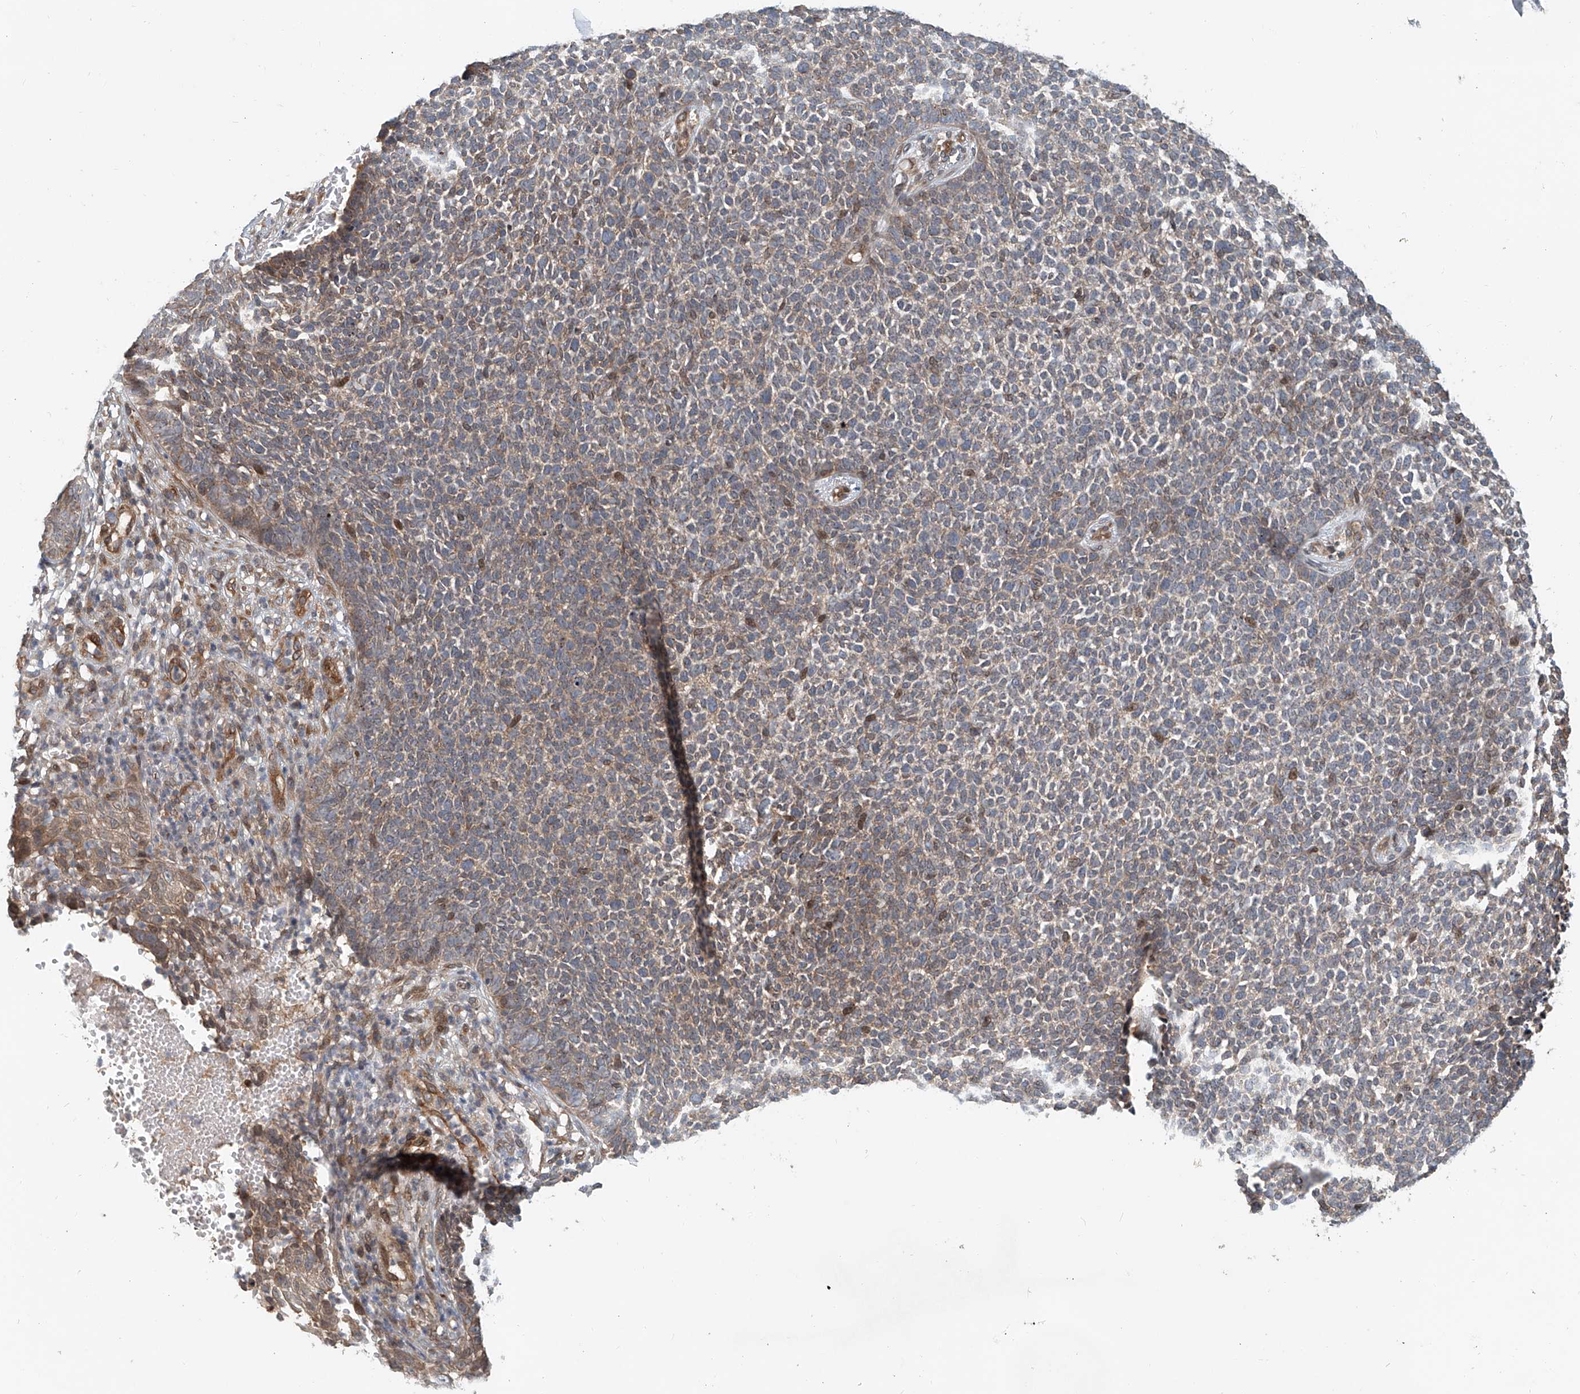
{"staining": {"intensity": "moderate", "quantity": "<25%", "location": "cytoplasmic/membranous"}, "tissue": "skin cancer", "cell_type": "Tumor cells", "image_type": "cancer", "snomed": [{"axis": "morphology", "description": "Basal cell carcinoma"}, {"axis": "topography", "description": "Skin"}], "caption": "IHC (DAB (3,3'-diaminobenzidine)) staining of human skin basal cell carcinoma shows moderate cytoplasmic/membranous protein positivity in approximately <25% of tumor cells.", "gene": "SASH1", "patient": {"sex": "female", "age": 84}}